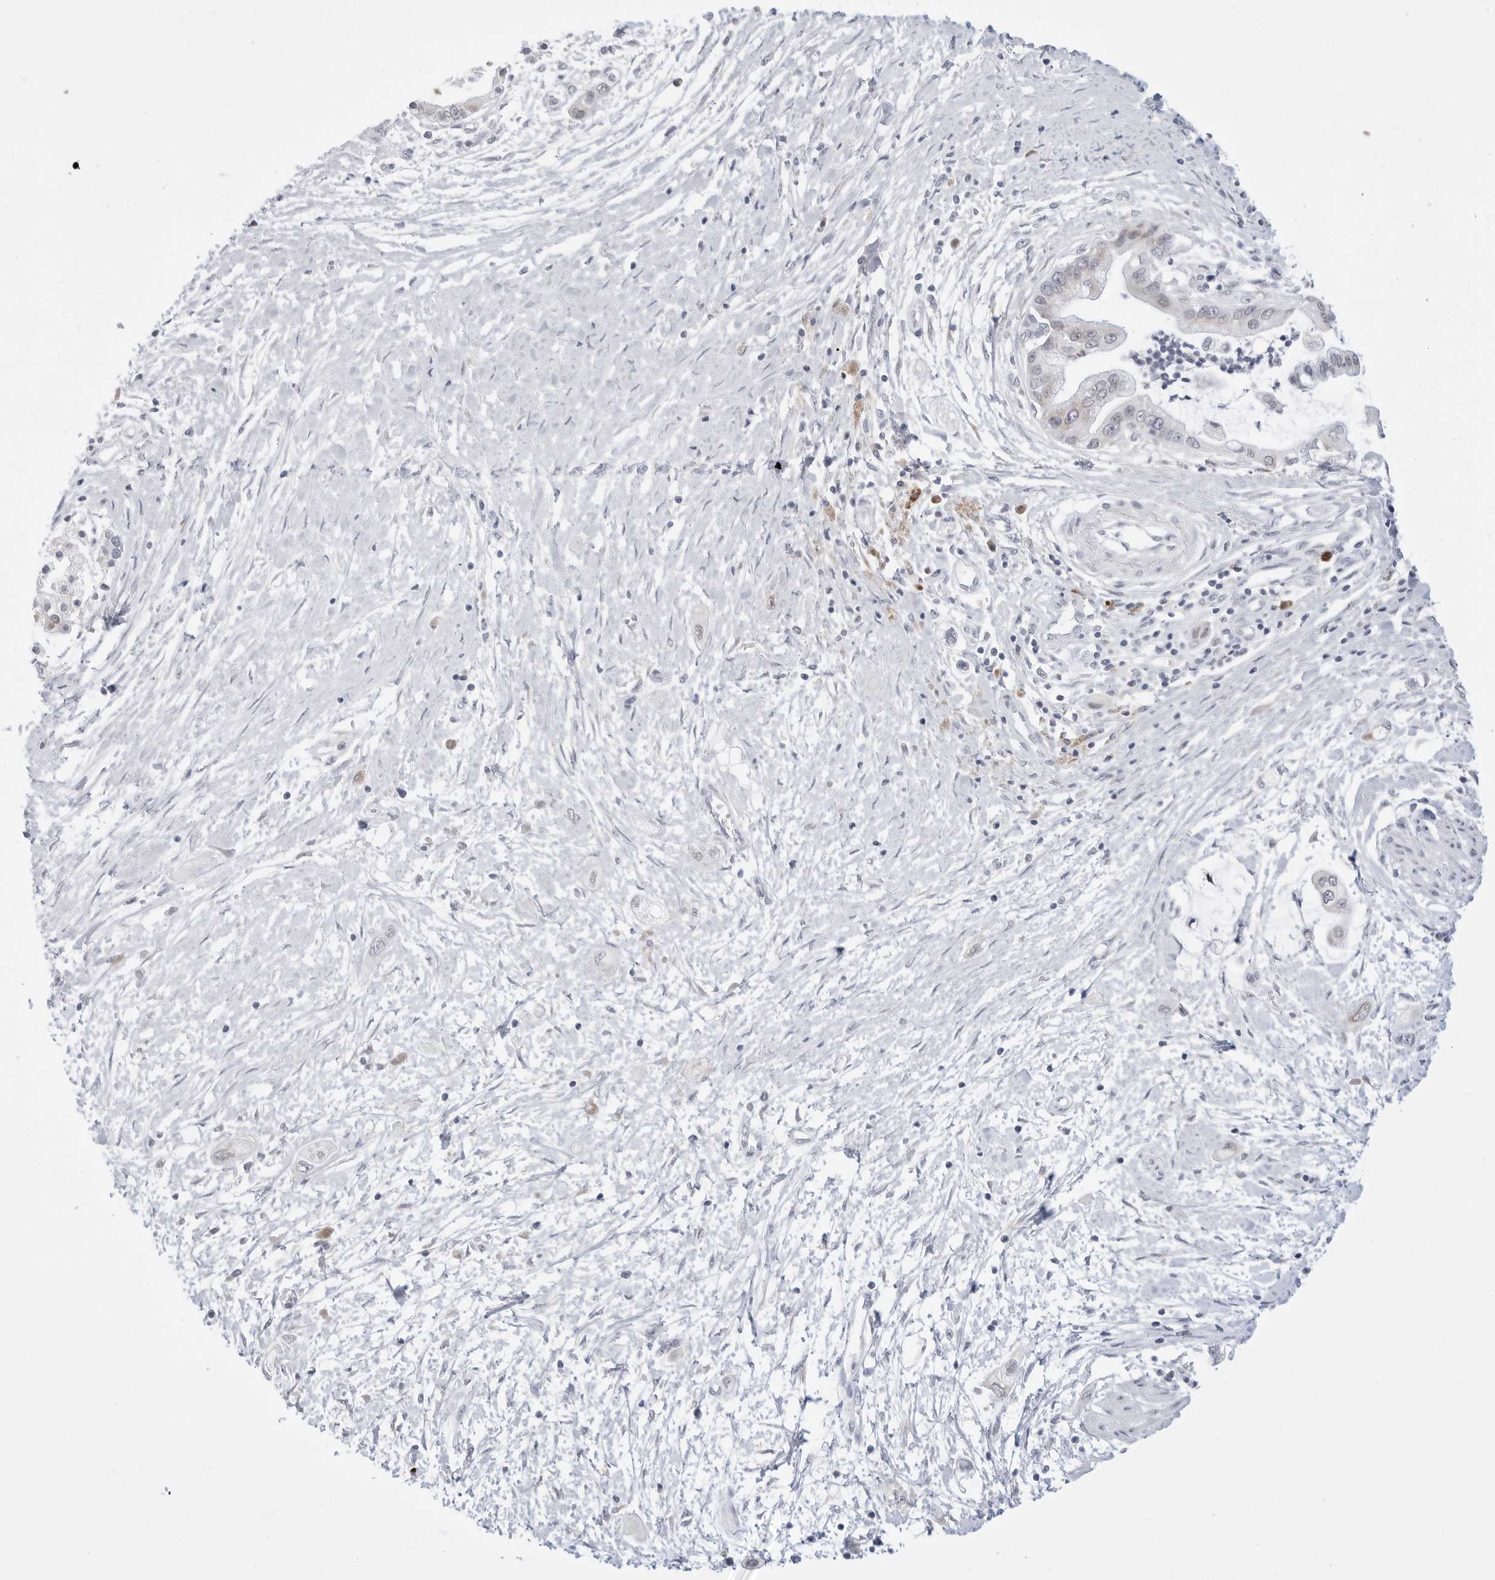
{"staining": {"intensity": "negative", "quantity": "none", "location": "none"}, "tissue": "pancreatic cancer", "cell_type": "Tumor cells", "image_type": "cancer", "snomed": [{"axis": "morphology", "description": "Adenocarcinoma, NOS"}, {"axis": "topography", "description": "Pancreas"}], "caption": "An immunohistochemistry histopathology image of pancreatic cancer is shown. There is no staining in tumor cells of pancreatic cancer. (Stains: DAB immunohistochemistry with hematoxylin counter stain, Microscopy: brightfield microscopy at high magnification).", "gene": "RPN1", "patient": {"sex": "male", "age": 59}}